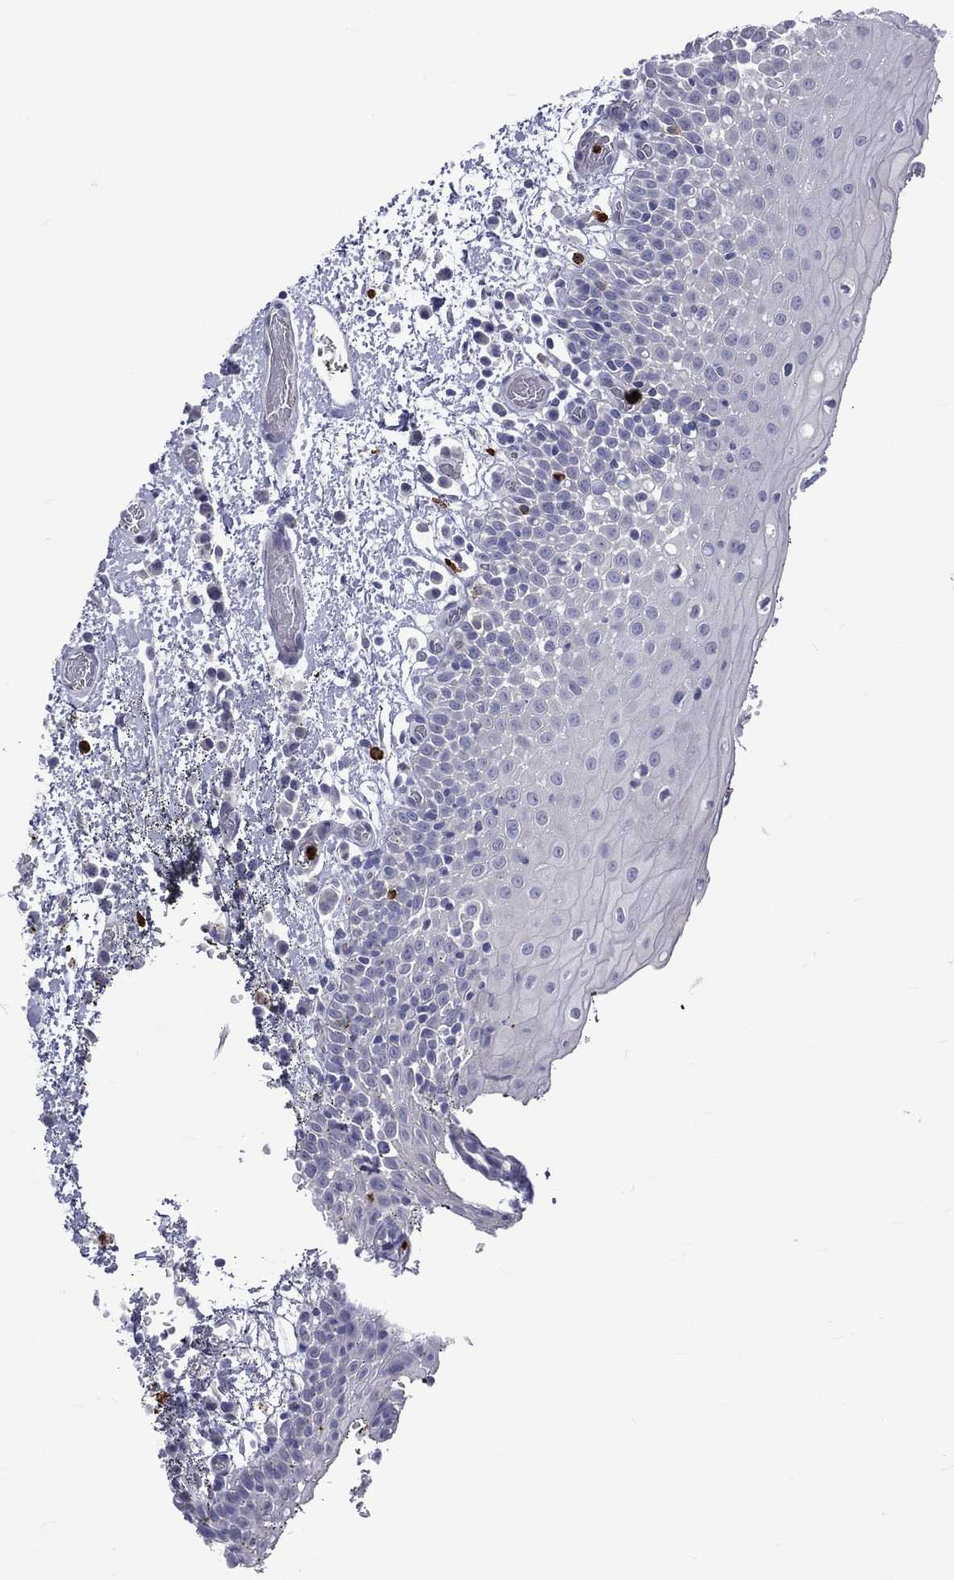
{"staining": {"intensity": "negative", "quantity": "none", "location": "none"}, "tissue": "oral mucosa", "cell_type": "Squamous epithelial cells", "image_type": "normal", "snomed": [{"axis": "morphology", "description": "Normal tissue, NOS"}, {"axis": "morphology", "description": "Squamous cell carcinoma, NOS"}, {"axis": "topography", "description": "Oral tissue"}, {"axis": "topography", "description": "Tounge, NOS"}, {"axis": "topography", "description": "Head-Neck"}], "caption": "Squamous epithelial cells show no significant staining in benign oral mucosa.", "gene": "ELANE", "patient": {"sex": "female", "age": 80}}